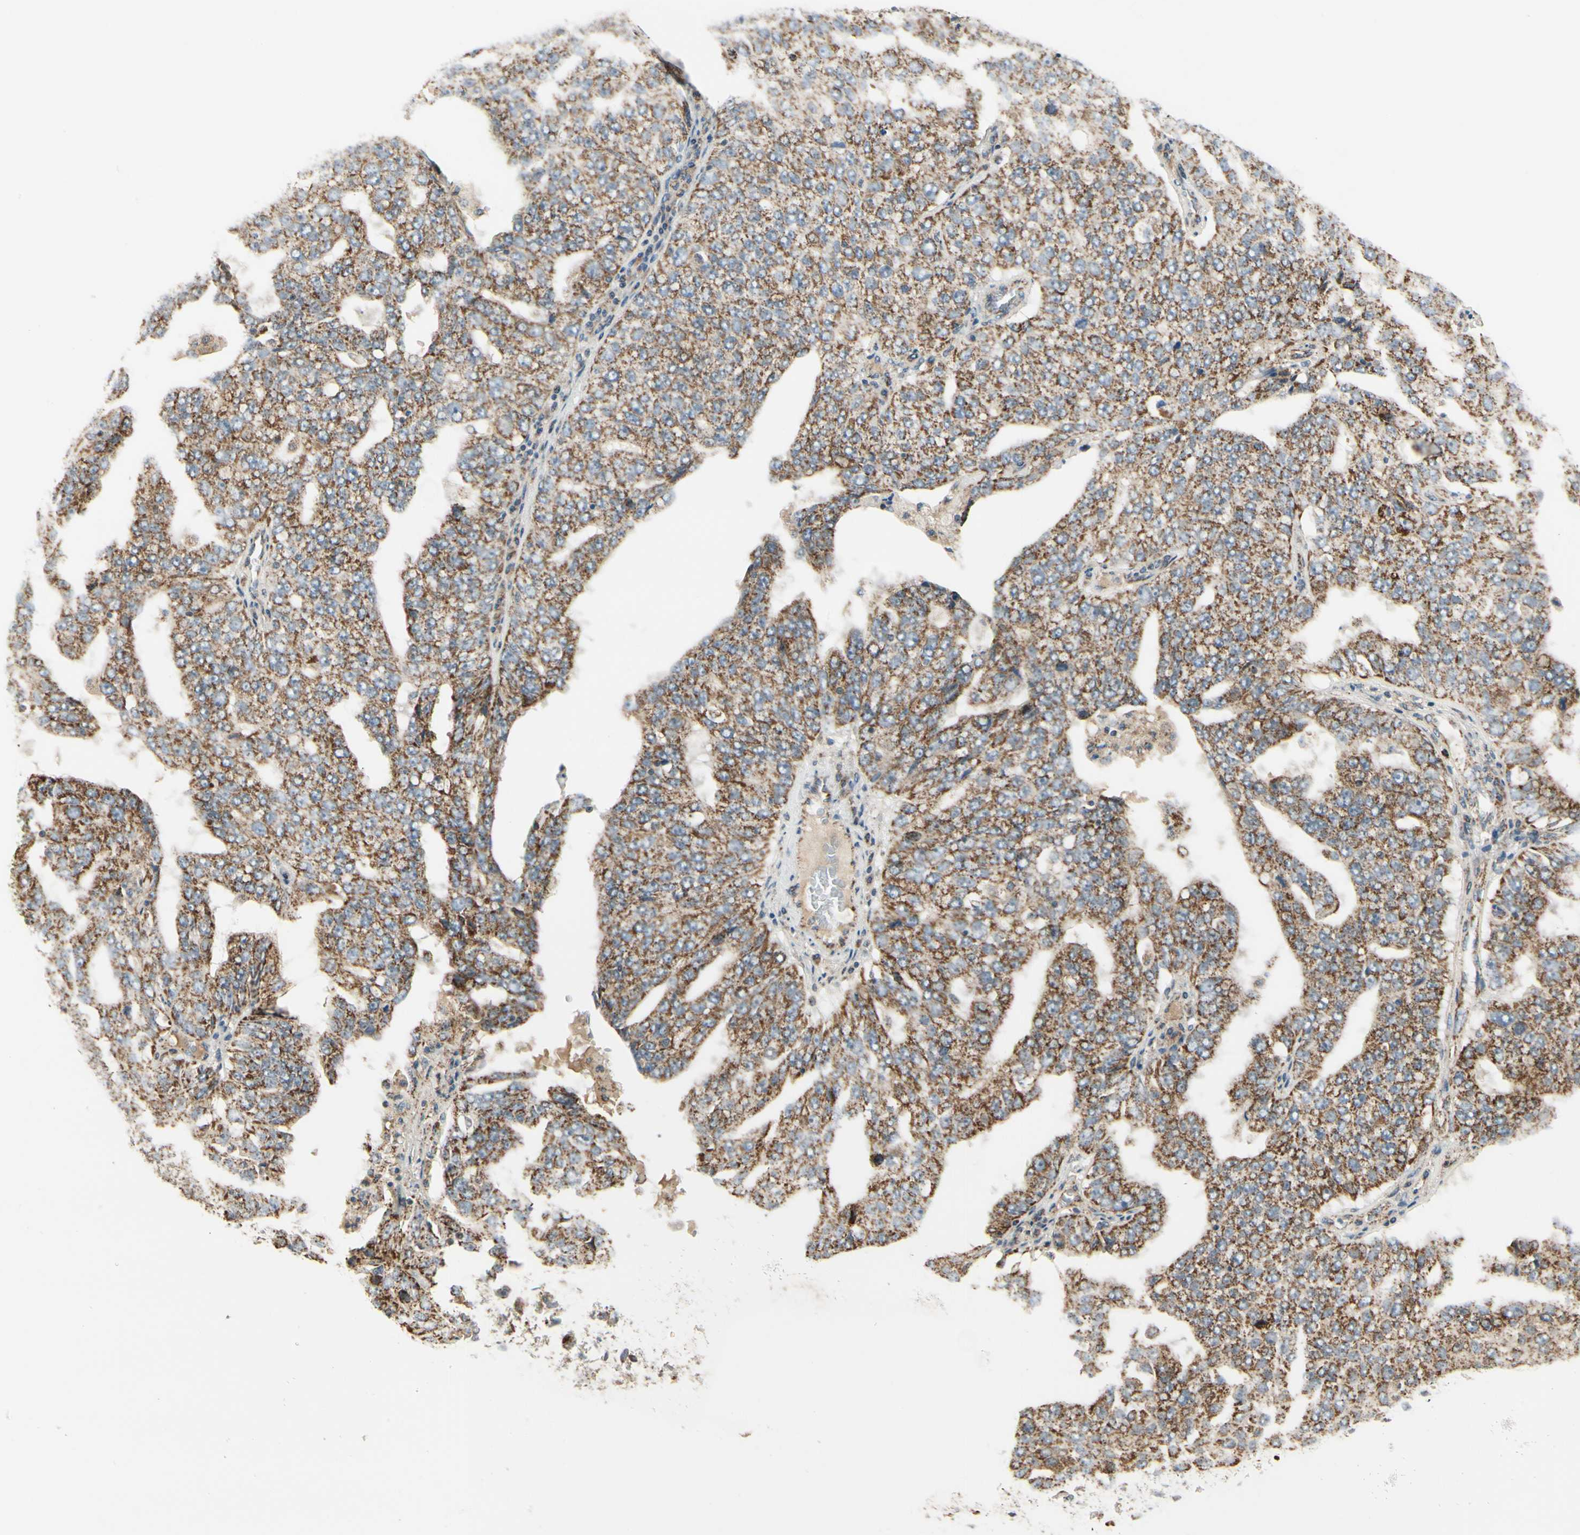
{"staining": {"intensity": "strong", "quantity": ">75%", "location": "cytoplasmic/membranous"}, "tissue": "ovarian cancer", "cell_type": "Tumor cells", "image_type": "cancer", "snomed": [{"axis": "morphology", "description": "Carcinoma, endometroid"}, {"axis": "topography", "description": "Ovary"}], "caption": "Tumor cells show high levels of strong cytoplasmic/membranous staining in about >75% of cells in human ovarian cancer (endometroid carcinoma).", "gene": "ANKS6", "patient": {"sex": "female", "age": 62}}